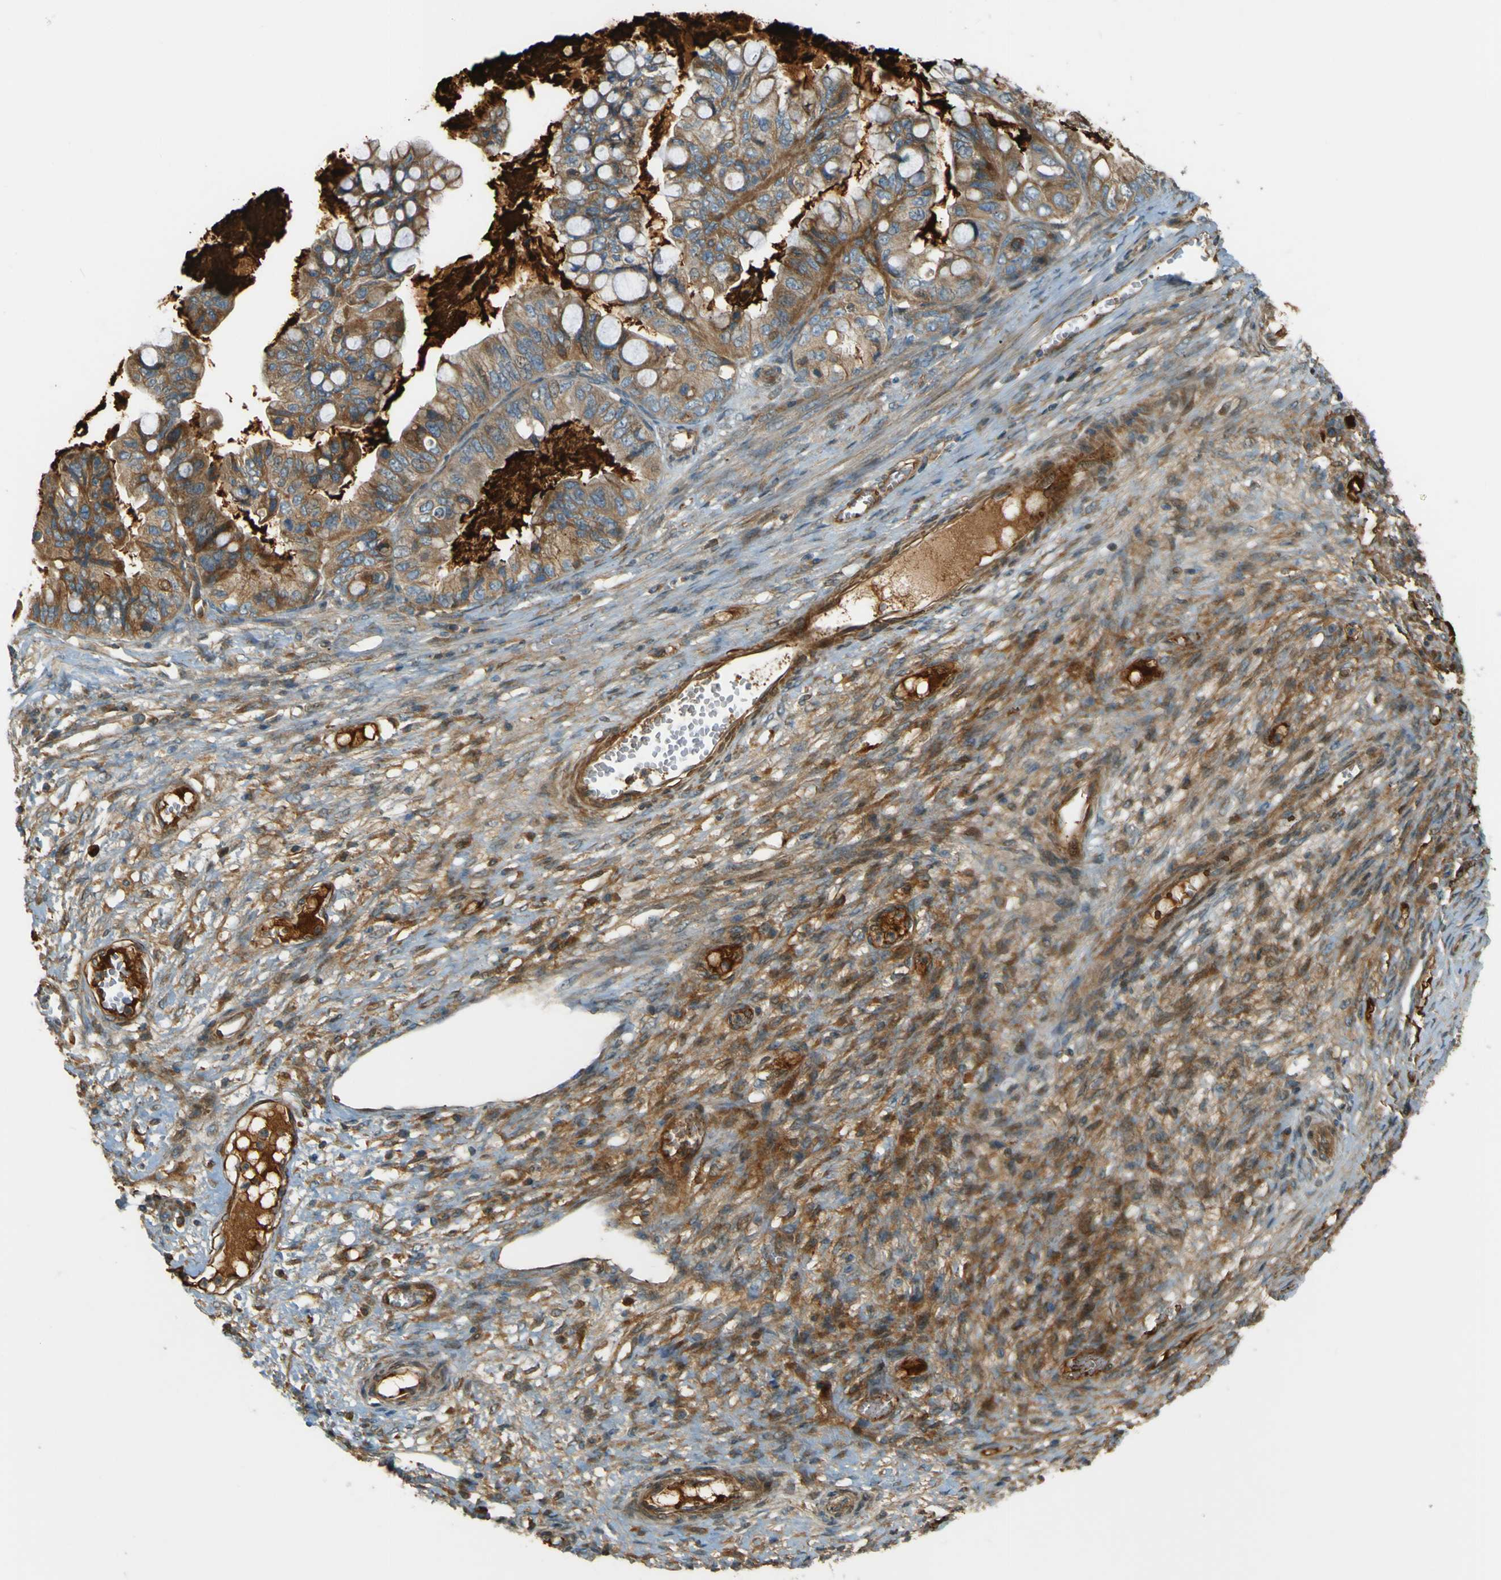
{"staining": {"intensity": "moderate", "quantity": ">75%", "location": "cytoplasmic/membranous"}, "tissue": "ovarian cancer", "cell_type": "Tumor cells", "image_type": "cancer", "snomed": [{"axis": "morphology", "description": "Cystadenocarcinoma, mucinous, NOS"}, {"axis": "topography", "description": "Ovary"}], "caption": "IHC micrograph of neoplastic tissue: ovarian cancer (mucinous cystadenocarcinoma) stained using IHC shows medium levels of moderate protein expression localized specifically in the cytoplasmic/membranous of tumor cells, appearing as a cytoplasmic/membranous brown color.", "gene": "LPCAT1", "patient": {"sex": "female", "age": 80}}